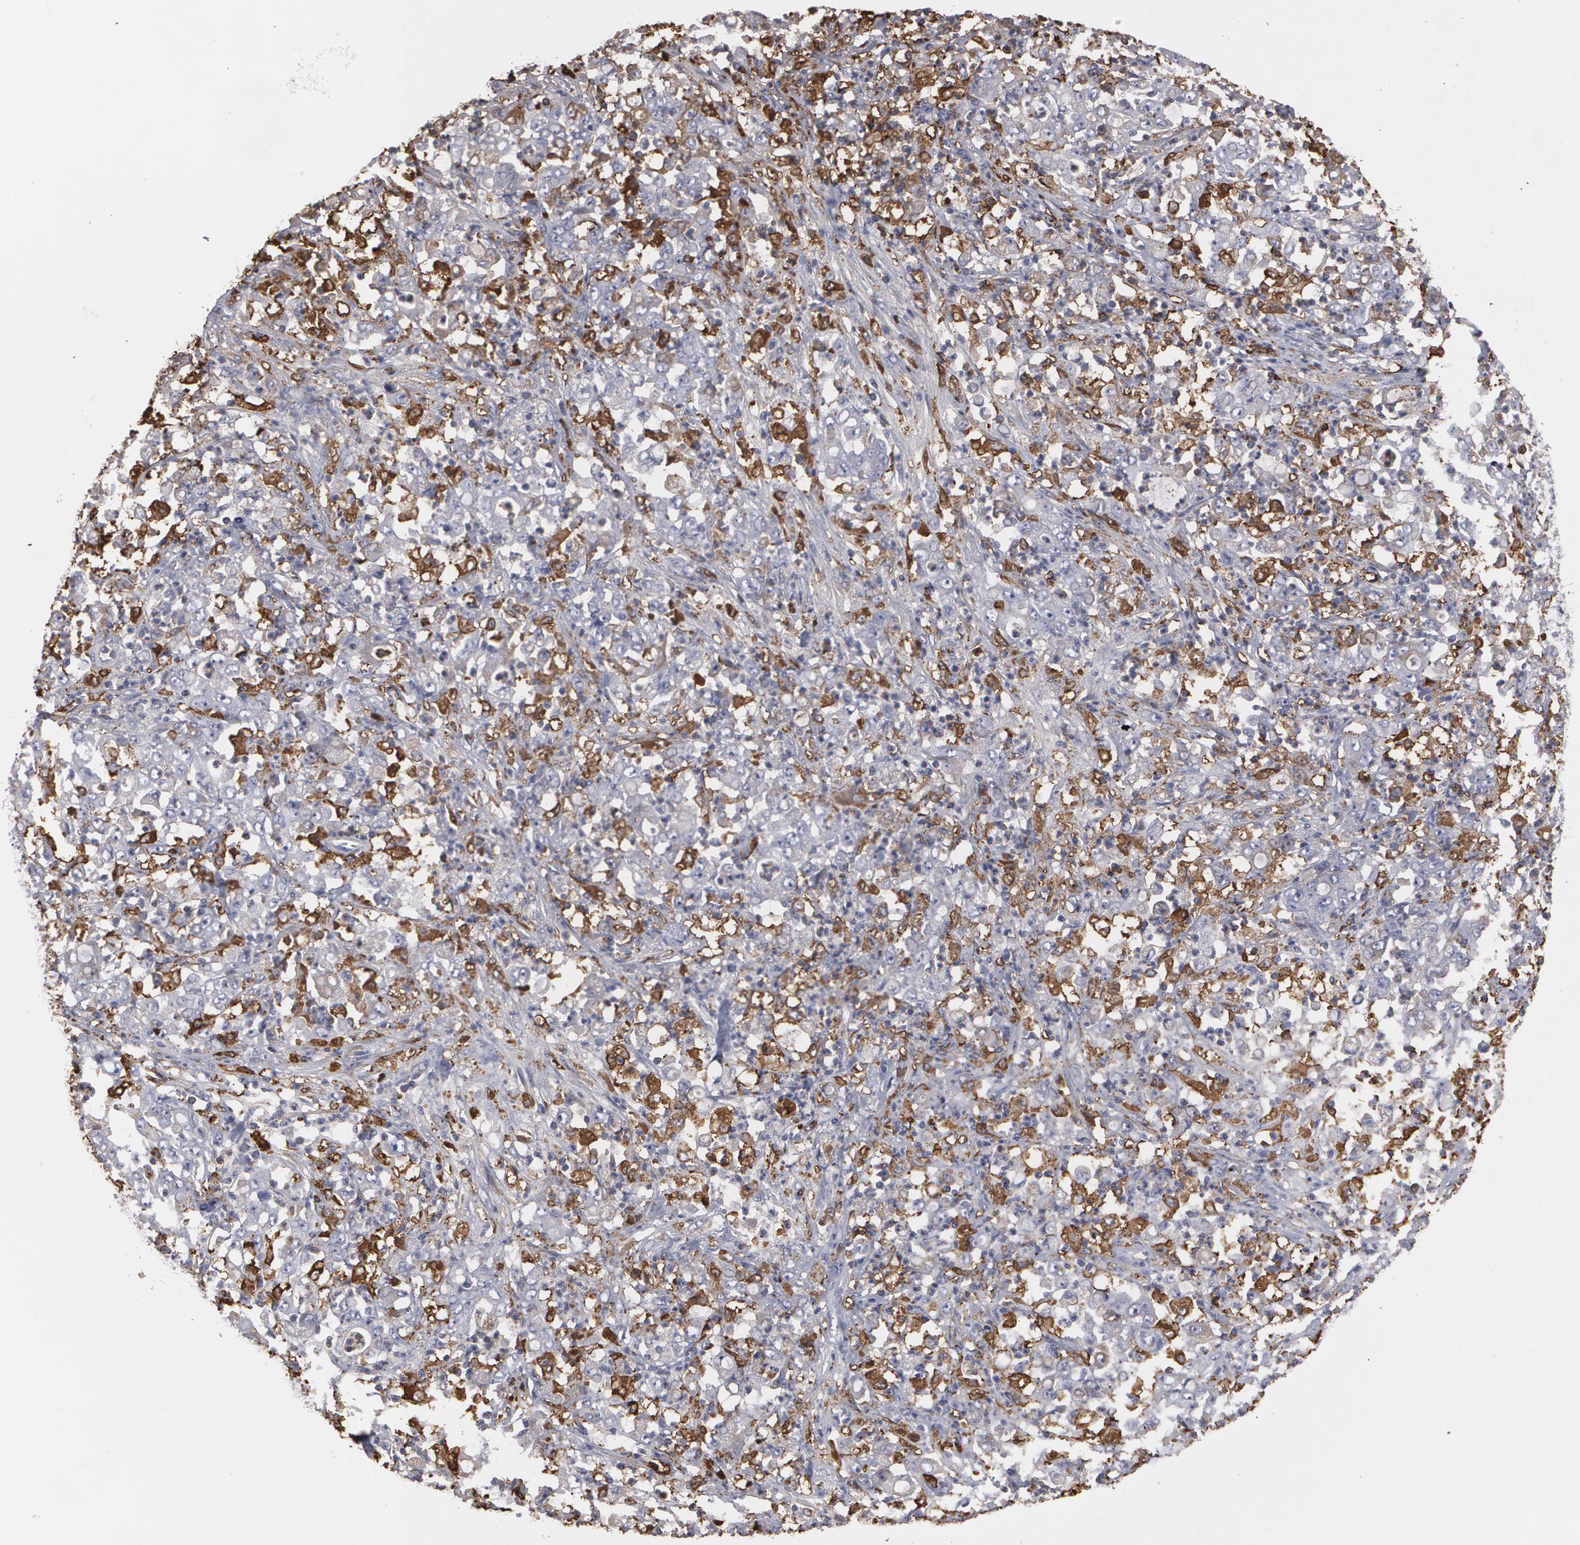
{"staining": {"intensity": "weak", "quantity": "25%-75%", "location": "cytoplasmic/membranous"}, "tissue": "stomach cancer", "cell_type": "Tumor cells", "image_type": "cancer", "snomed": [{"axis": "morphology", "description": "Adenocarcinoma, NOS"}, {"axis": "topography", "description": "Stomach, lower"}], "caption": "Adenocarcinoma (stomach) stained with DAB immunohistochemistry exhibits low levels of weak cytoplasmic/membranous positivity in about 25%-75% of tumor cells.", "gene": "ODC1", "patient": {"sex": "female", "age": 71}}